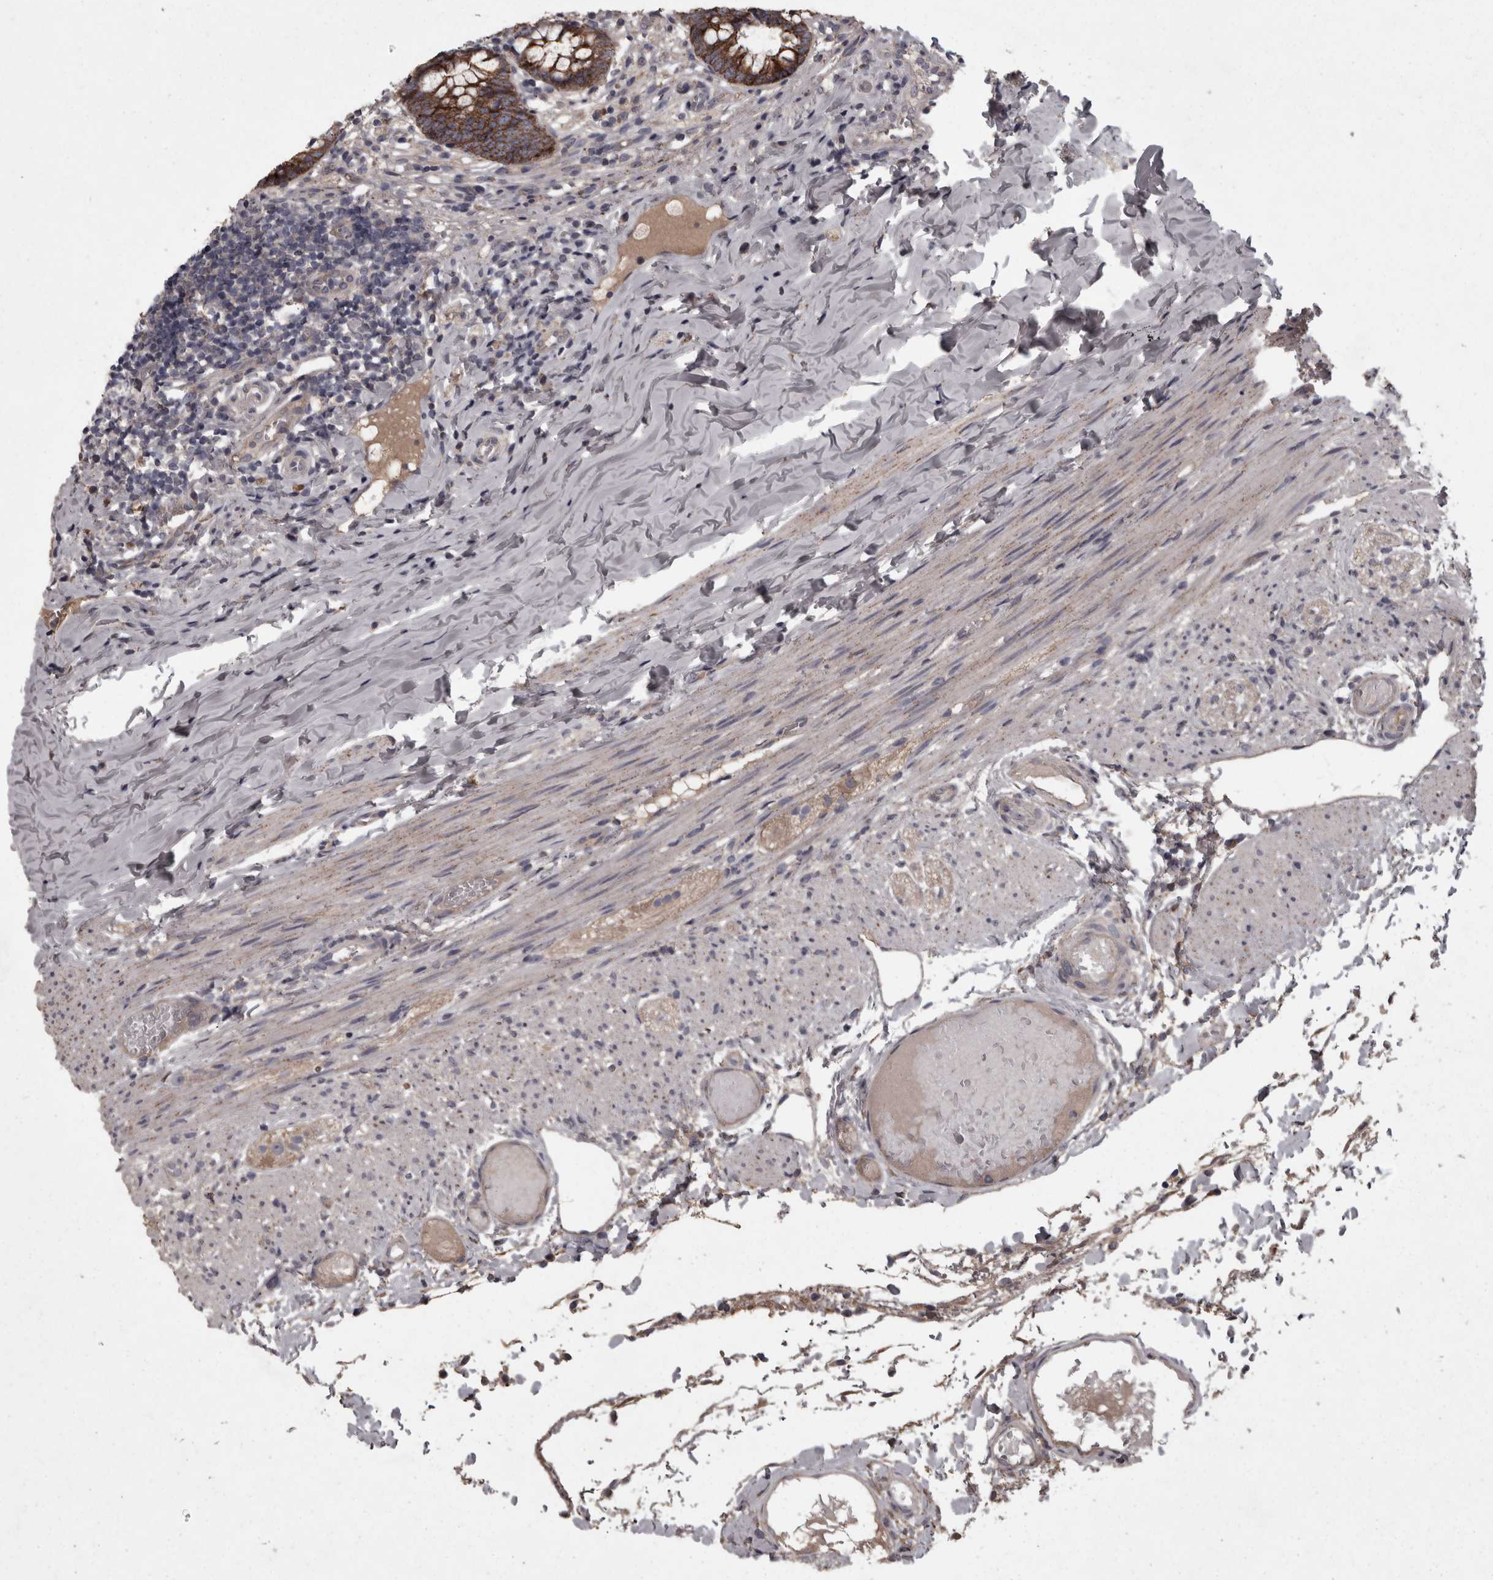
{"staining": {"intensity": "strong", "quantity": ">75%", "location": "cytoplasmic/membranous"}, "tissue": "appendix", "cell_type": "Glandular cells", "image_type": "normal", "snomed": [{"axis": "morphology", "description": "Normal tissue, NOS"}, {"axis": "topography", "description": "Appendix"}], "caption": "A photomicrograph of human appendix stained for a protein shows strong cytoplasmic/membranous brown staining in glandular cells. Using DAB (brown) and hematoxylin (blue) stains, captured at high magnification using brightfield microscopy.", "gene": "PCDH17", "patient": {"sex": "male", "age": 8}}